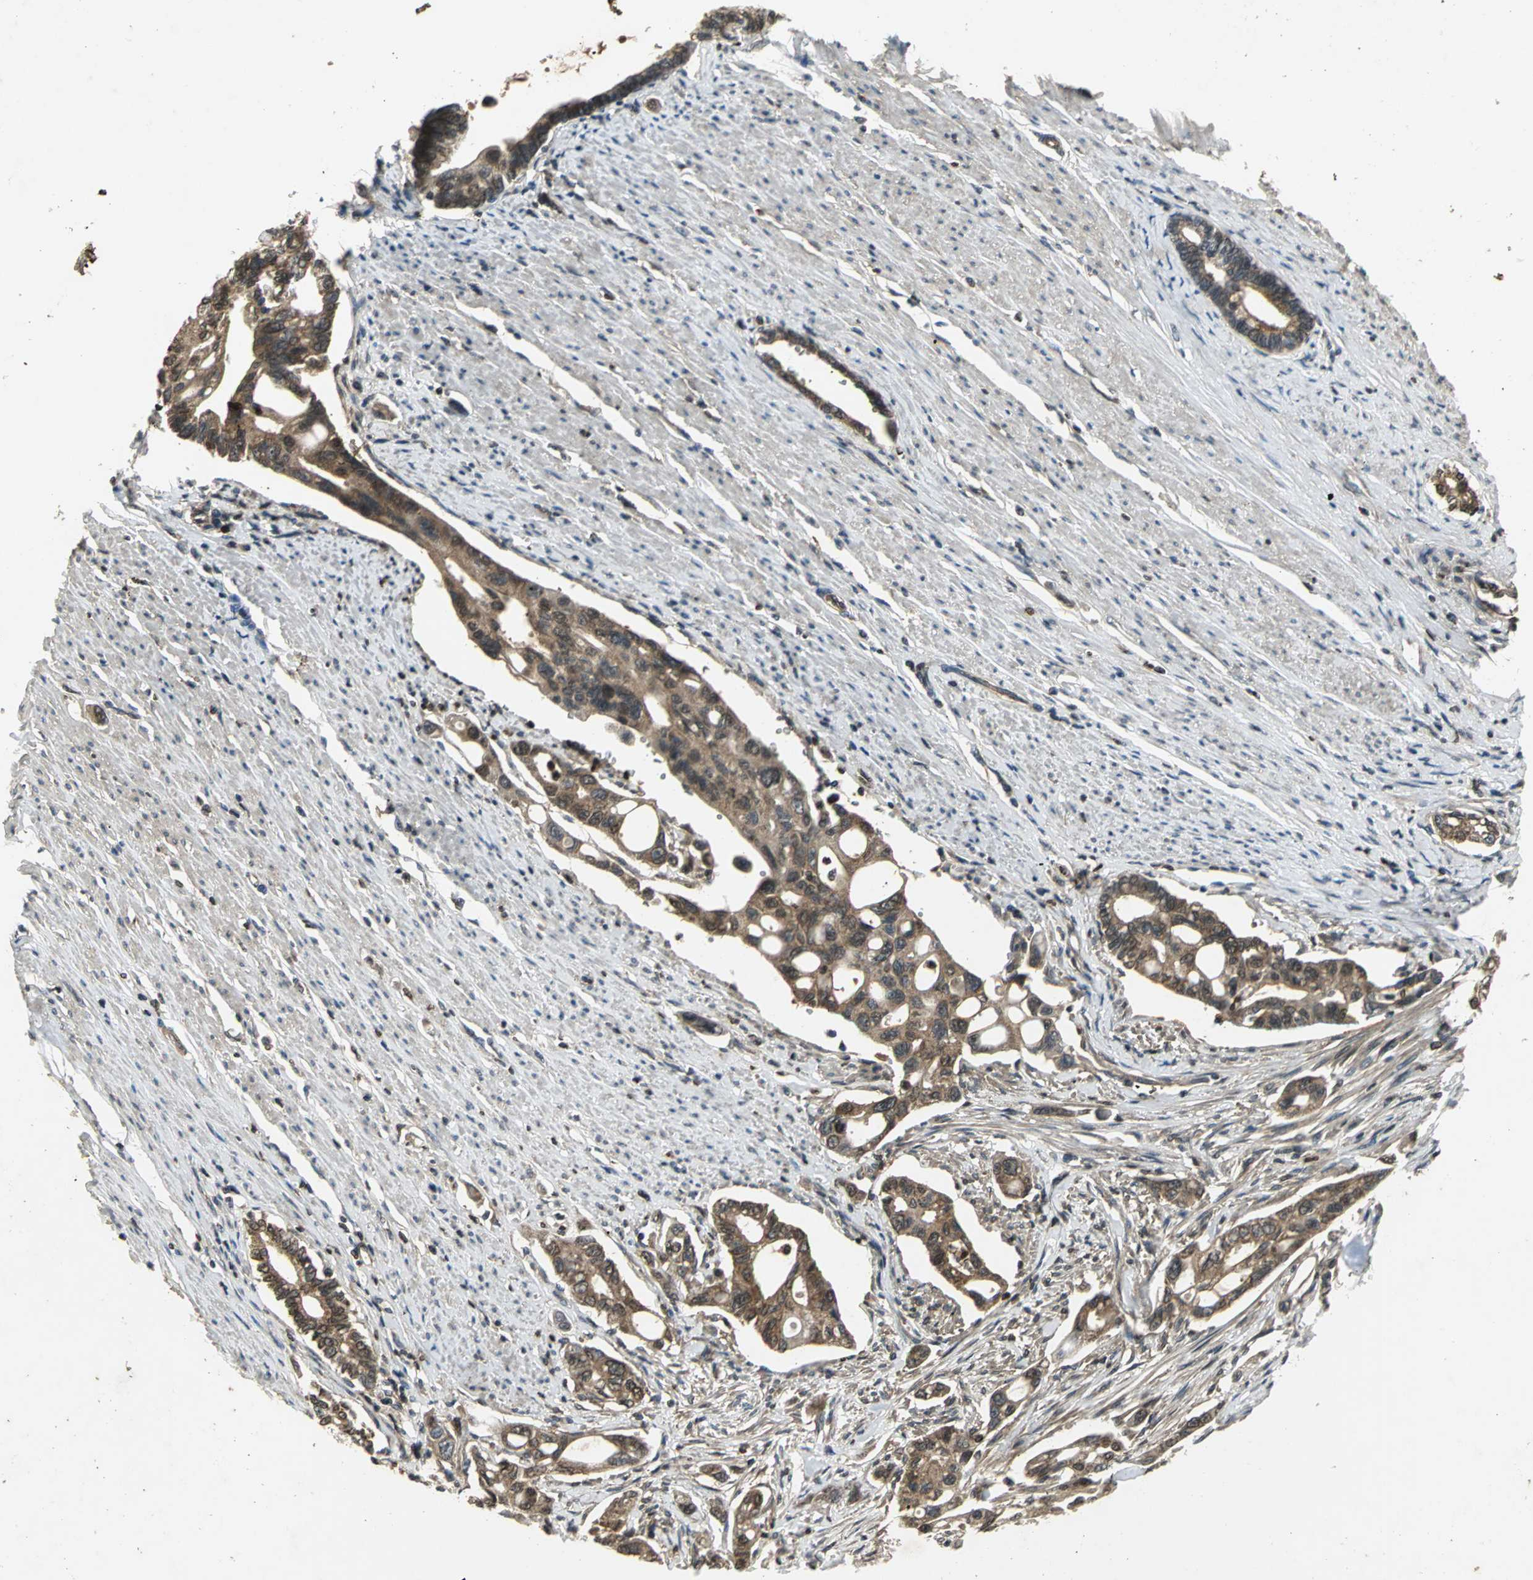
{"staining": {"intensity": "moderate", "quantity": ">75%", "location": "cytoplasmic/membranous,nuclear"}, "tissue": "pancreatic cancer", "cell_type": "Tumor cells", "image_type": "cancer", "snomed": [{"axis": "morphology", "description": "Normal tissue, NOS"}, {"axis": "topography", "description": "Pancreas"}], "caption": "Moderate cytoplasmic/membranous and nuclear expression is present in about >75% of tumor cells in pancreatic cancer.", "gene": "AHR", "patient": {"sex": "male", "age": 42}}